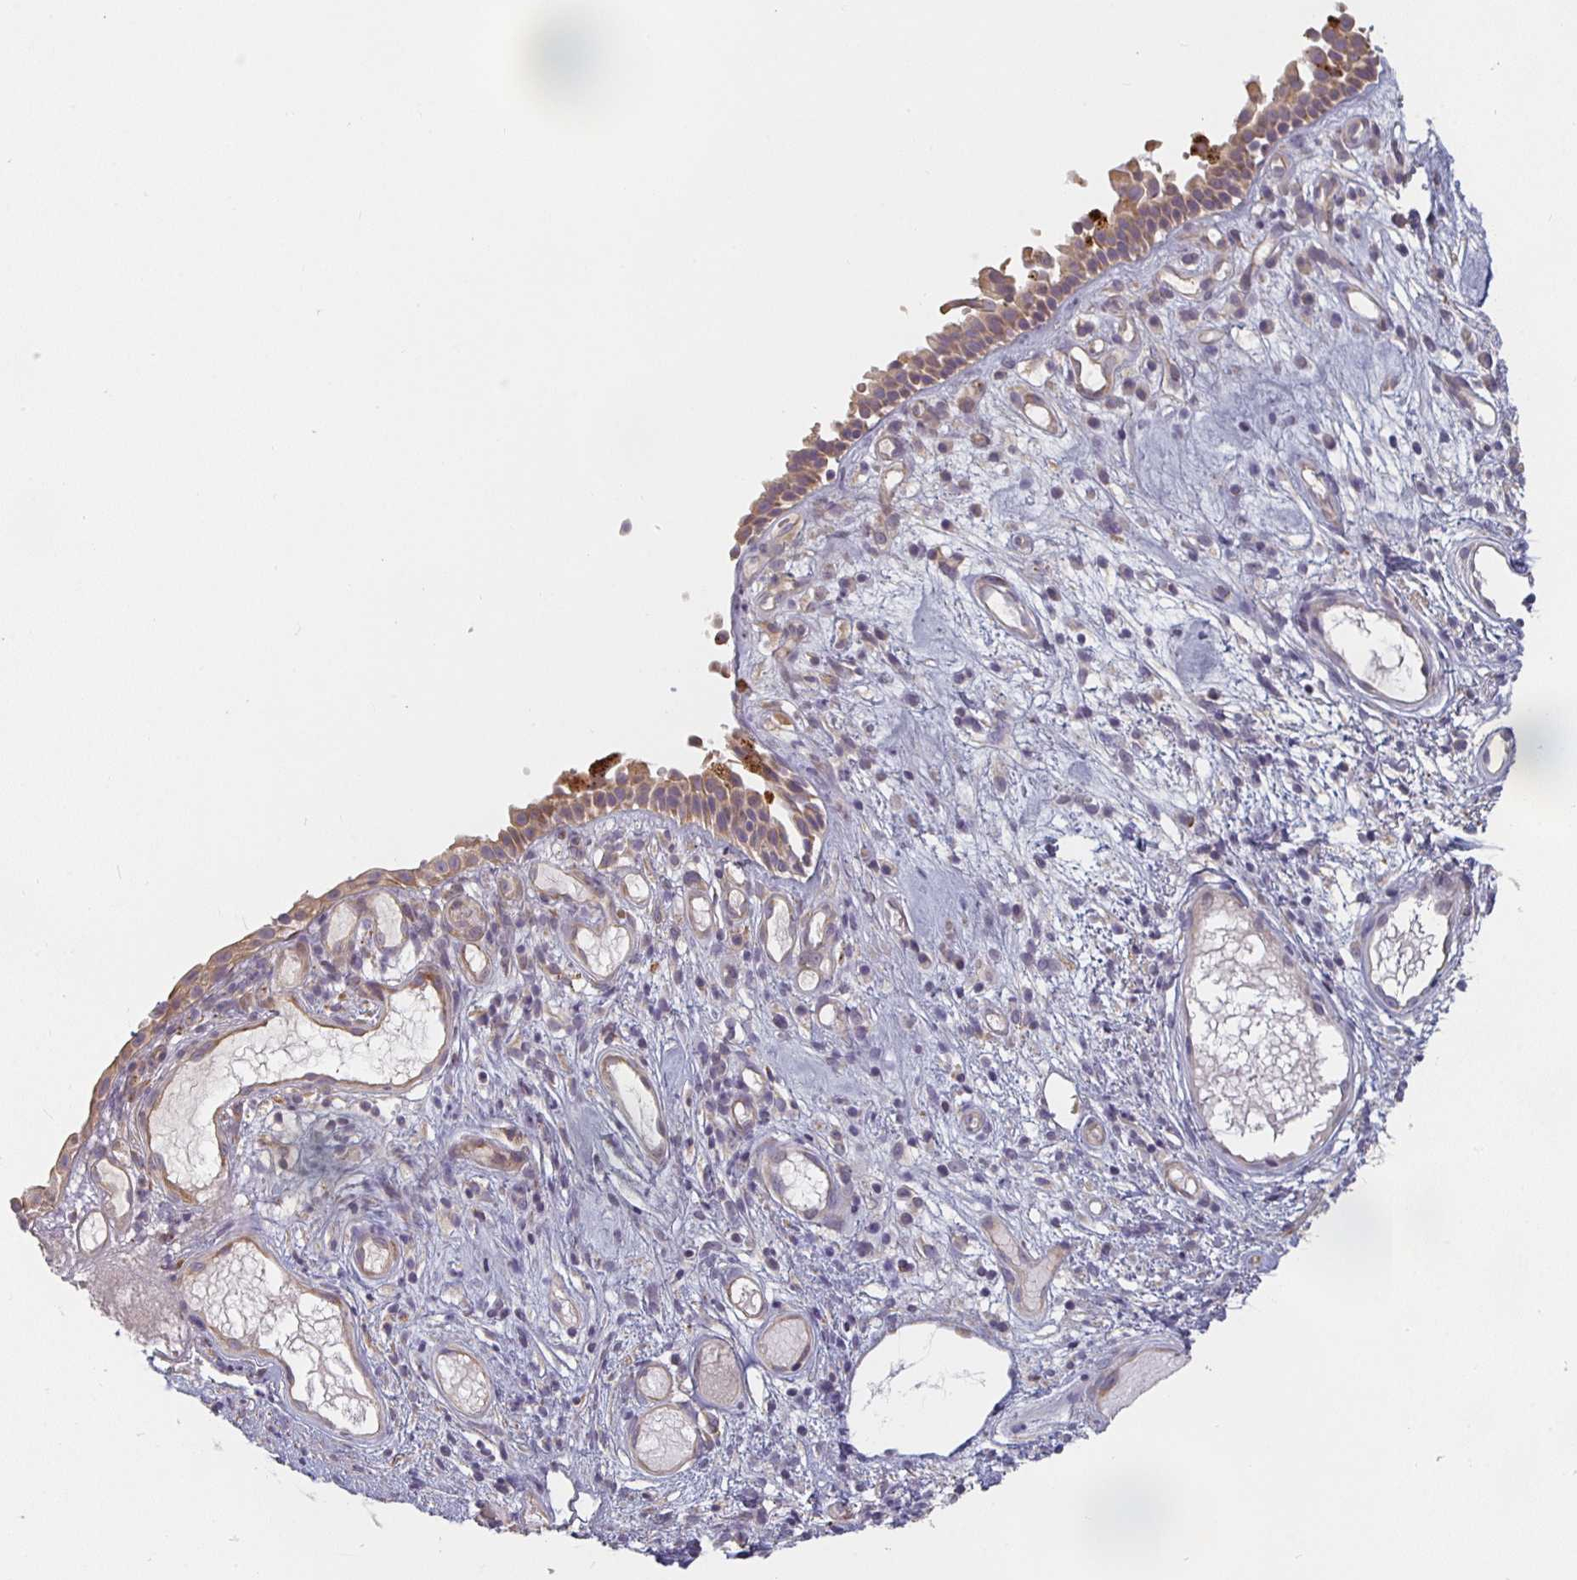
{"staining": {"intensity": "weak", "quantity": ">75%", "location": "cytoplasmic/membranous"}, "tissue": "nasopharynx", "cell_type": "Respiratory epithelial cells", "image_type": "normal", "snomed": [{"axis": "morphology", "description": "Normal tissue, NOS"}, {"axis": "morphology", "description": "Inflammation, NOS"}, {"axis": "topography", "description": "Nasopharynx"}], "caption": "A brown stain shows weak cytoplasmic/membranous expression of a protein in respiratory epithelial cells of normal nasopharynx. Immunohistochemistry stains the protein of interest in brown and the nuclei are stained blue.", "gene": "CTHRC1", "patient": {"sex": "male", "age": 54}}